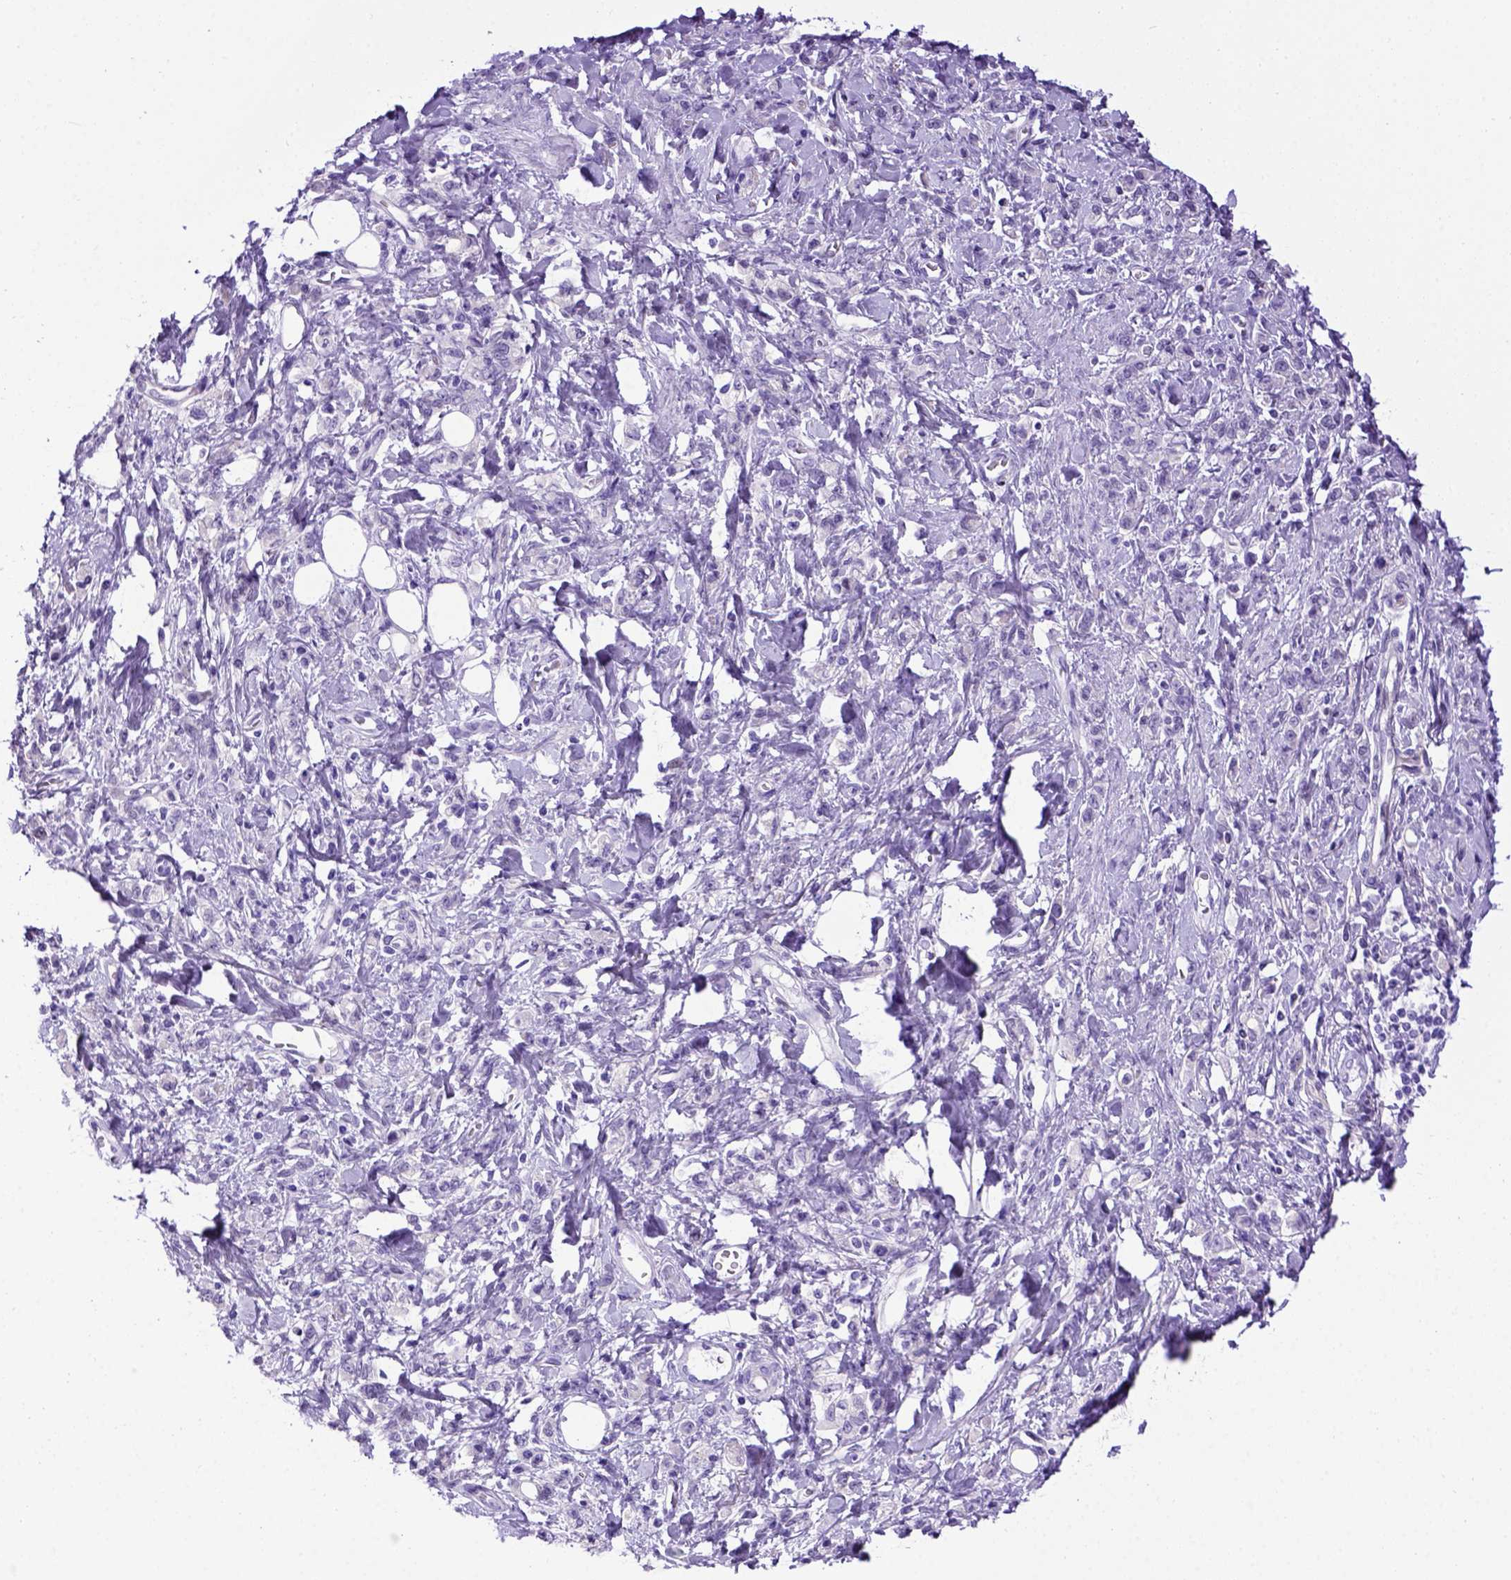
{"staining": {"intensity": "negative", "quantity": "none", "location": "none"}, "tissue": "stomach cancer", "cell_type": "Tumor cells", "image_type": "cancer", "snomed": [{"axis": "morphology", "description": "Adenocarcinoma, NOS"}, {"axis": "topography", "description": "Stomach"}], "caption": "A histopathology image of stomach cancer (adenocarcinoma) stained for a protein displays no brown staining in tumor cells.", "gene": "ADAM12", "patient": {"sex": "male", "age": 77}}